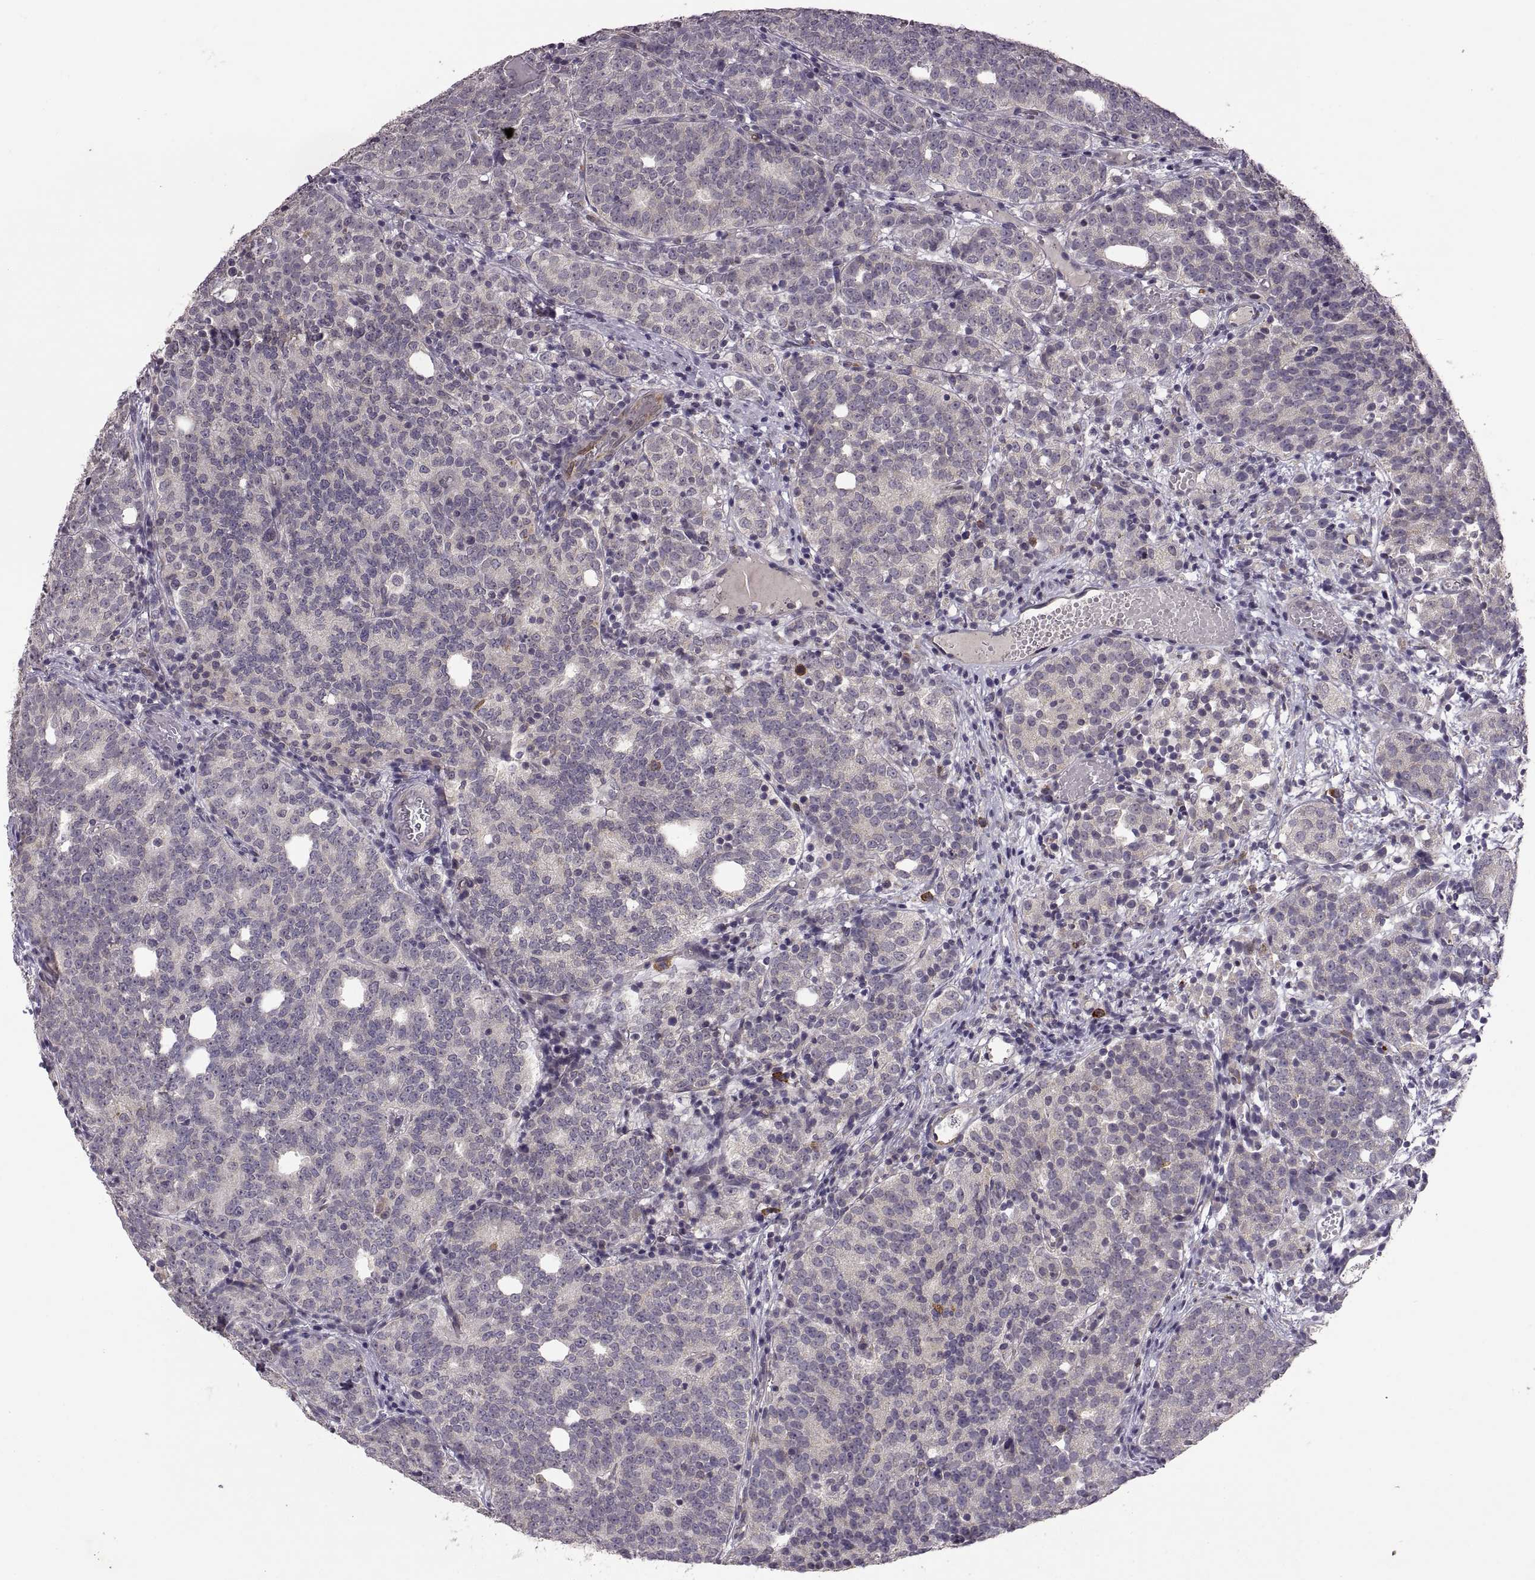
{"staining": {"intensity": "negative", "quantity": "none", "location": "none"}, "tissue": "prostate cancer", "cell_type": "Tumor cells", "image_type": "cancer", "snomed": [{"axis": "morphology", "description": "Adenocarcinoma, High grade"}, {"axis": "topography", "description": "Prostate"}], "caption": "Tumor cells show no significant protein positivity in prostate cancer (high-grade adenocarcinoma).", "gene": "HMGCR", "patient": {"sex": "male", "age": 53}}